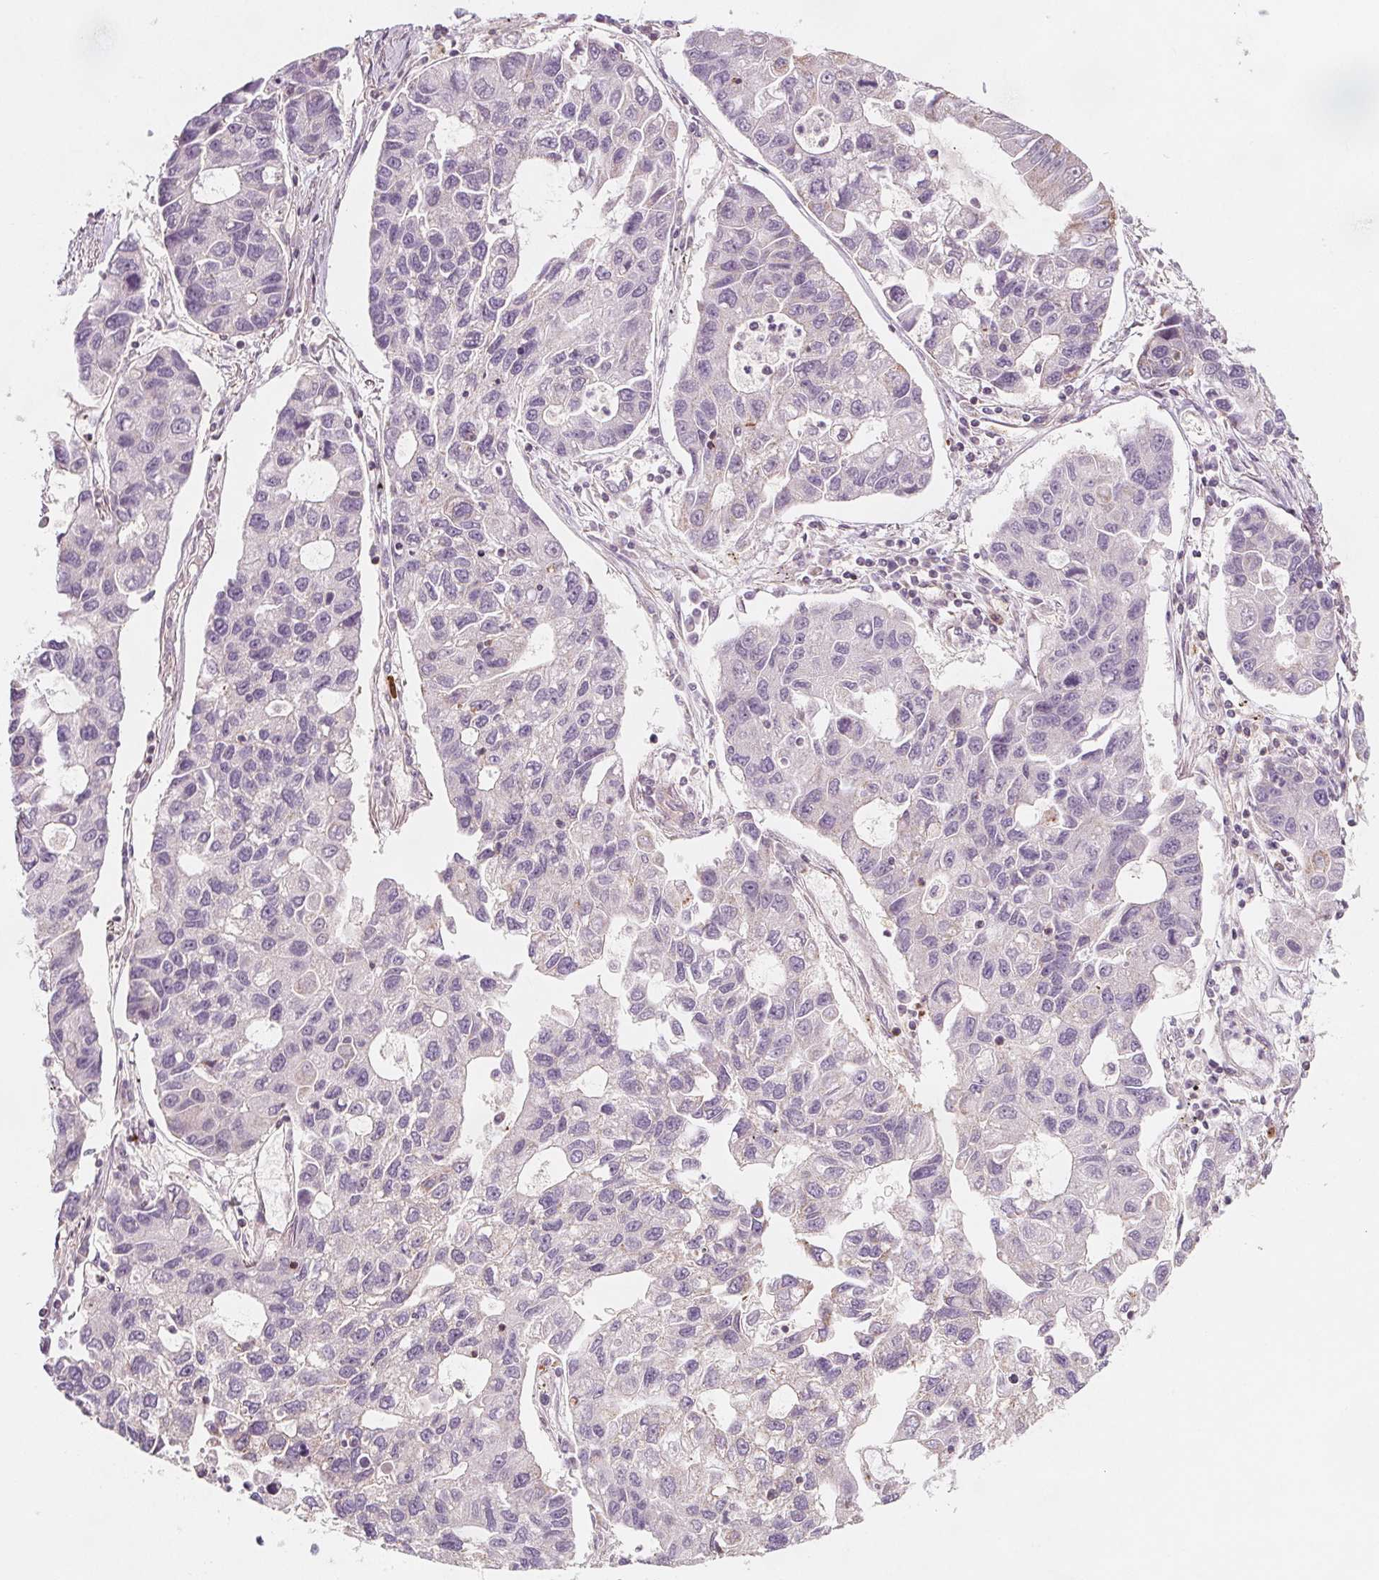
{"staining": {"intensity": "weak", "quantity": "<25%", "location": "cytoplasmic/membranous"}, "tissue": "lung cancer", "cell_type": "Tumor cells", "image_type": "cancer", "snomed": [{"axis": "morphology", "description": "Adenocarcinoma, NOS"}, {"axis": "topography", "description": "Bronchus"}, {"axis": "topography", "description": "Lung"}], "caption": "Immunohistochemical staining of human lung cancer (adenocarcinoma) reveals no significant staining in tumor cells.", "gene": "ADAM33", "patient": {"sex": "female", "age": 51}}